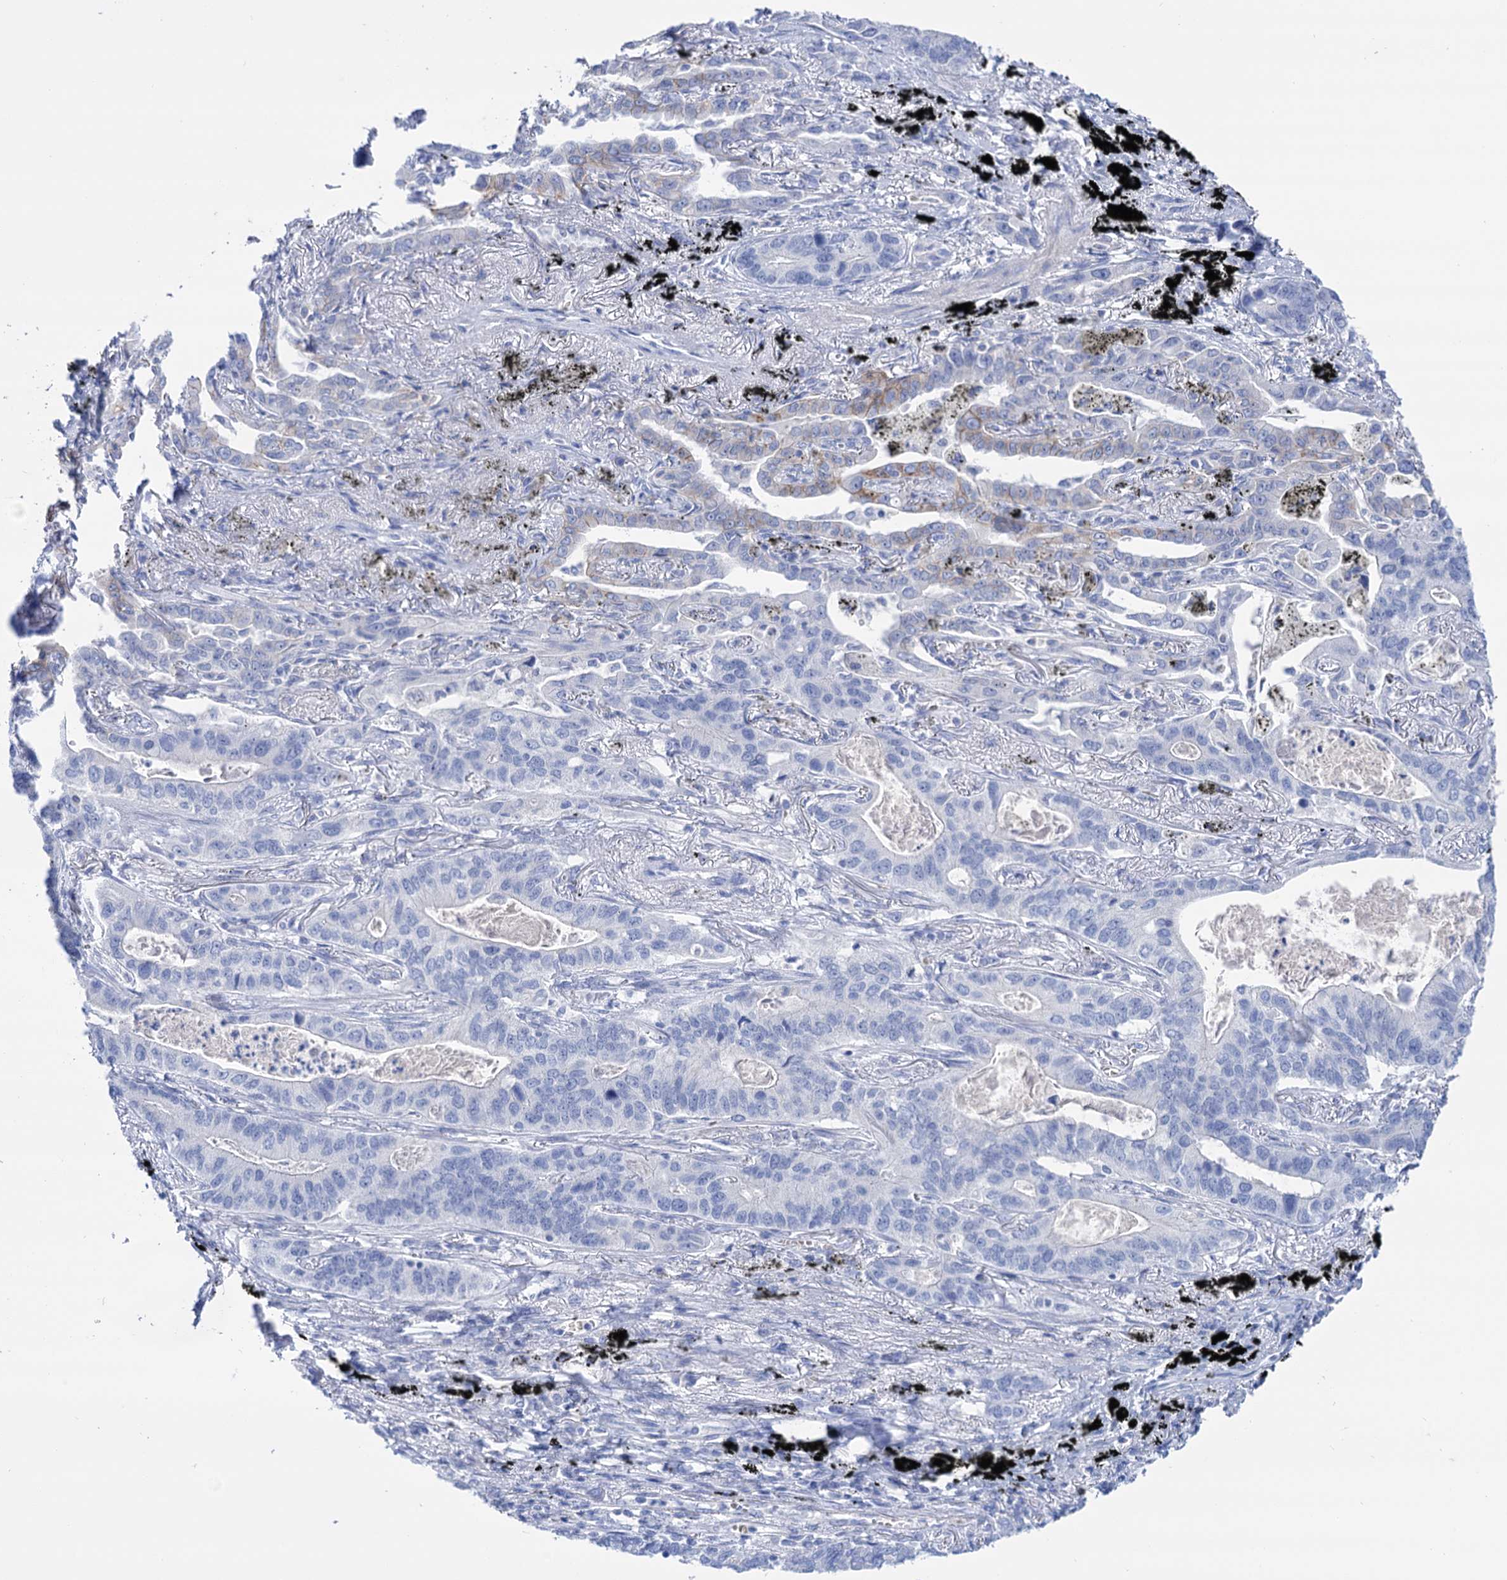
{"staining": {"intensity": "strong", "quantity": "25%-75%", "location": "cytoplasmic/membranous"}, "tissue": "lung cancer", "cell_type": "Tumor cells", "image_type": "cancer", "snomed": [{"axis": "morphology", "description": "Adenocarcinoma, NOS"}, {"axis": "topography", "description": "Lung"}], "caption": "Lung cancer tissue demonstrates strong cytoplasmic/membranous expression in about 25%-75% of tumor cells (Brightfield microscopy of DAB IHC at high magnification).", "gene": "YARS2", "patient": {"sex": "male", "age": 67}}